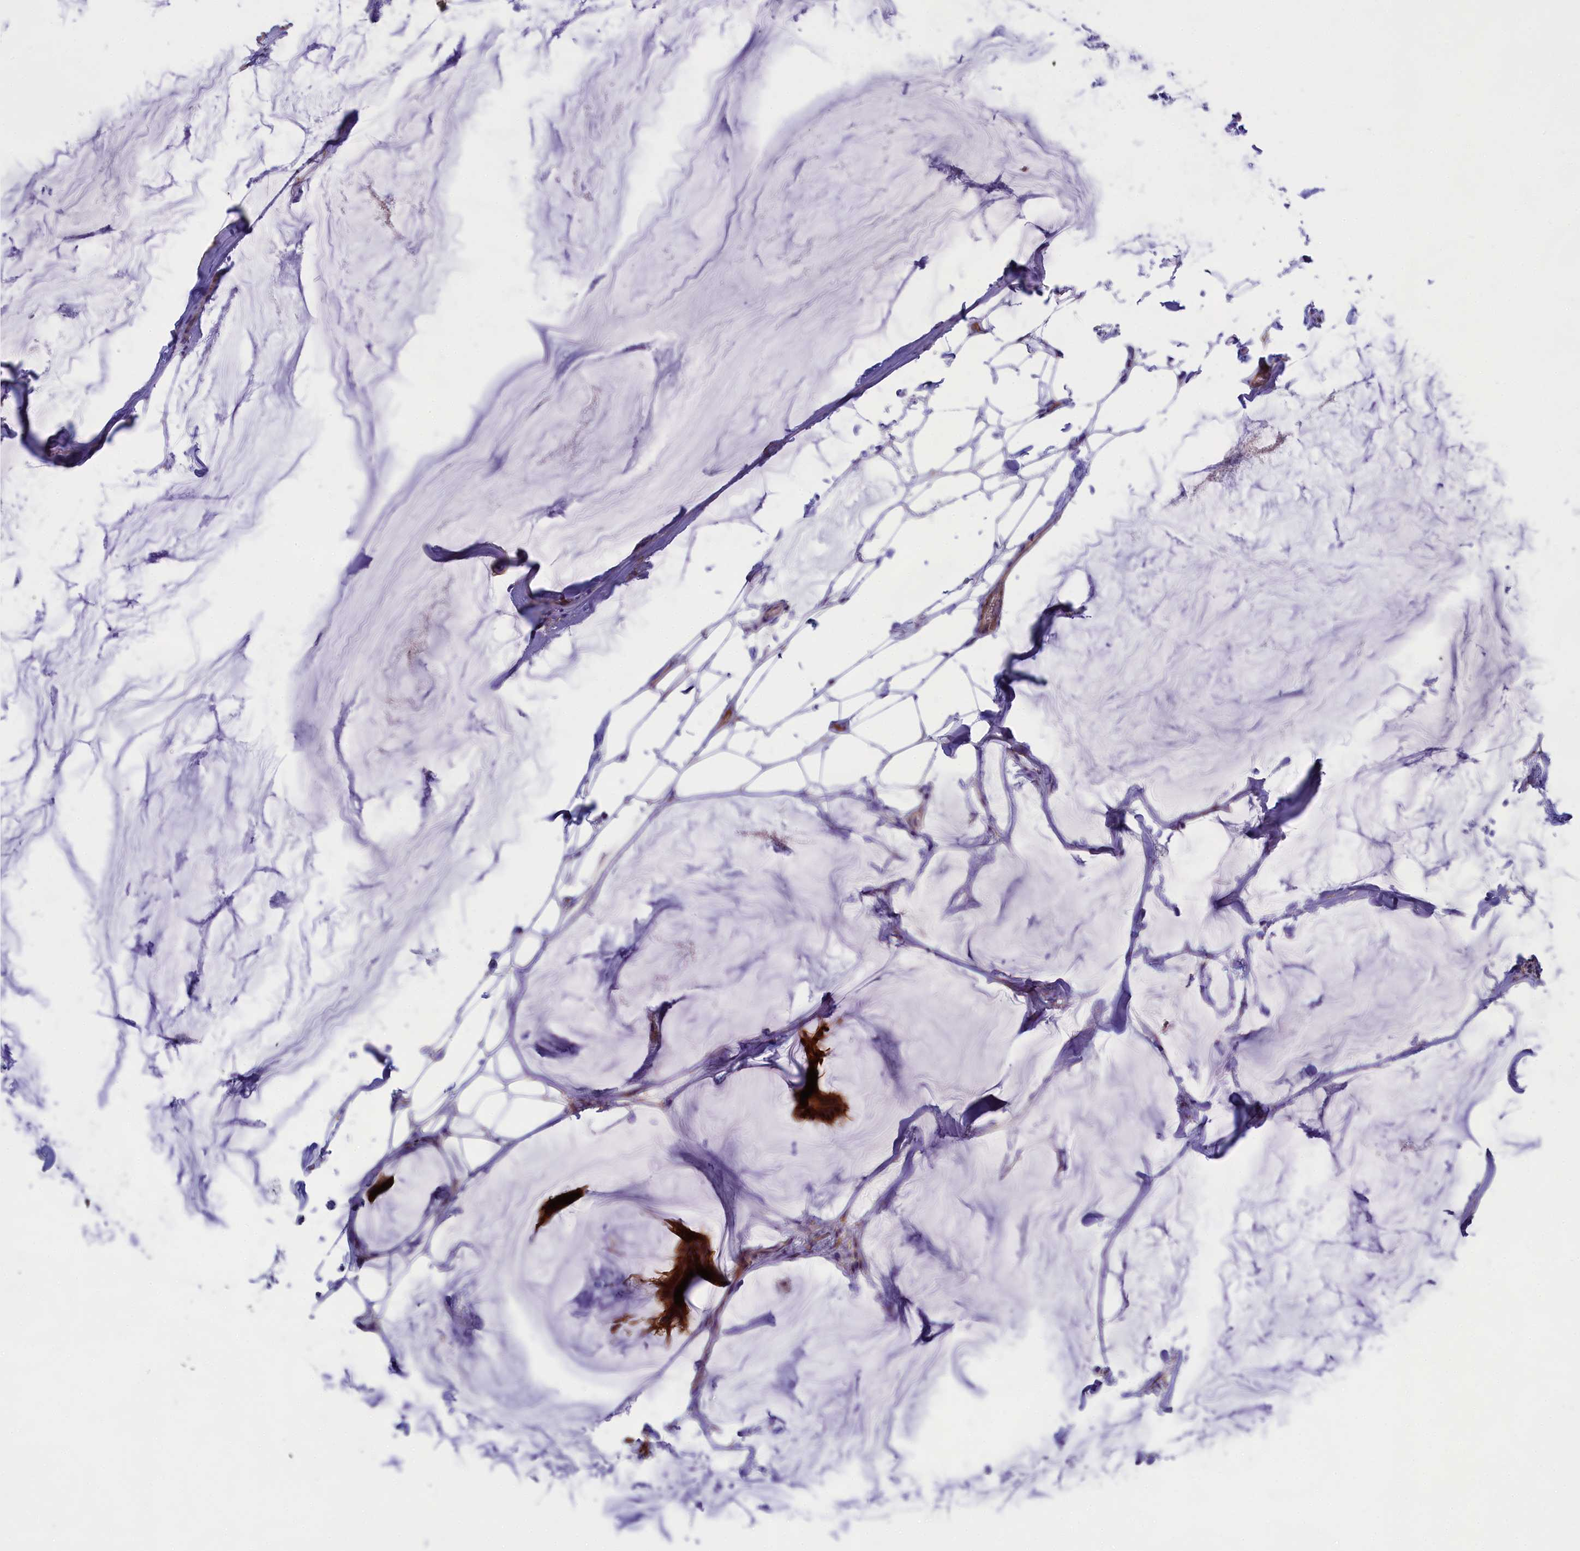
{"staining": {"intensity": "strong", "quantity": ">75%", "location": "cytoplasmic/membranous"}, "tissue": "breast cancer", "cell_type": "Tumor cells", "image_type": "cancer", "snomed": [{"axis": "morphology", "description": "Duct carcinoma"}, {"axis": "topography", "description": "Breast"}], "caption": "Breast cancer tissue exhibits strong cytoplasmic/membranous staining in approximately >75% of tumor cells The staining was performed using DAB (3,3'-diaminobenzidine) to visualize the protein expression in brown, while the nuclei were stained in blue with hematoxylin (Magnification: 20x).", "gene": "PPP1R13L", "patient": {"sex": "female", "age": 93}}